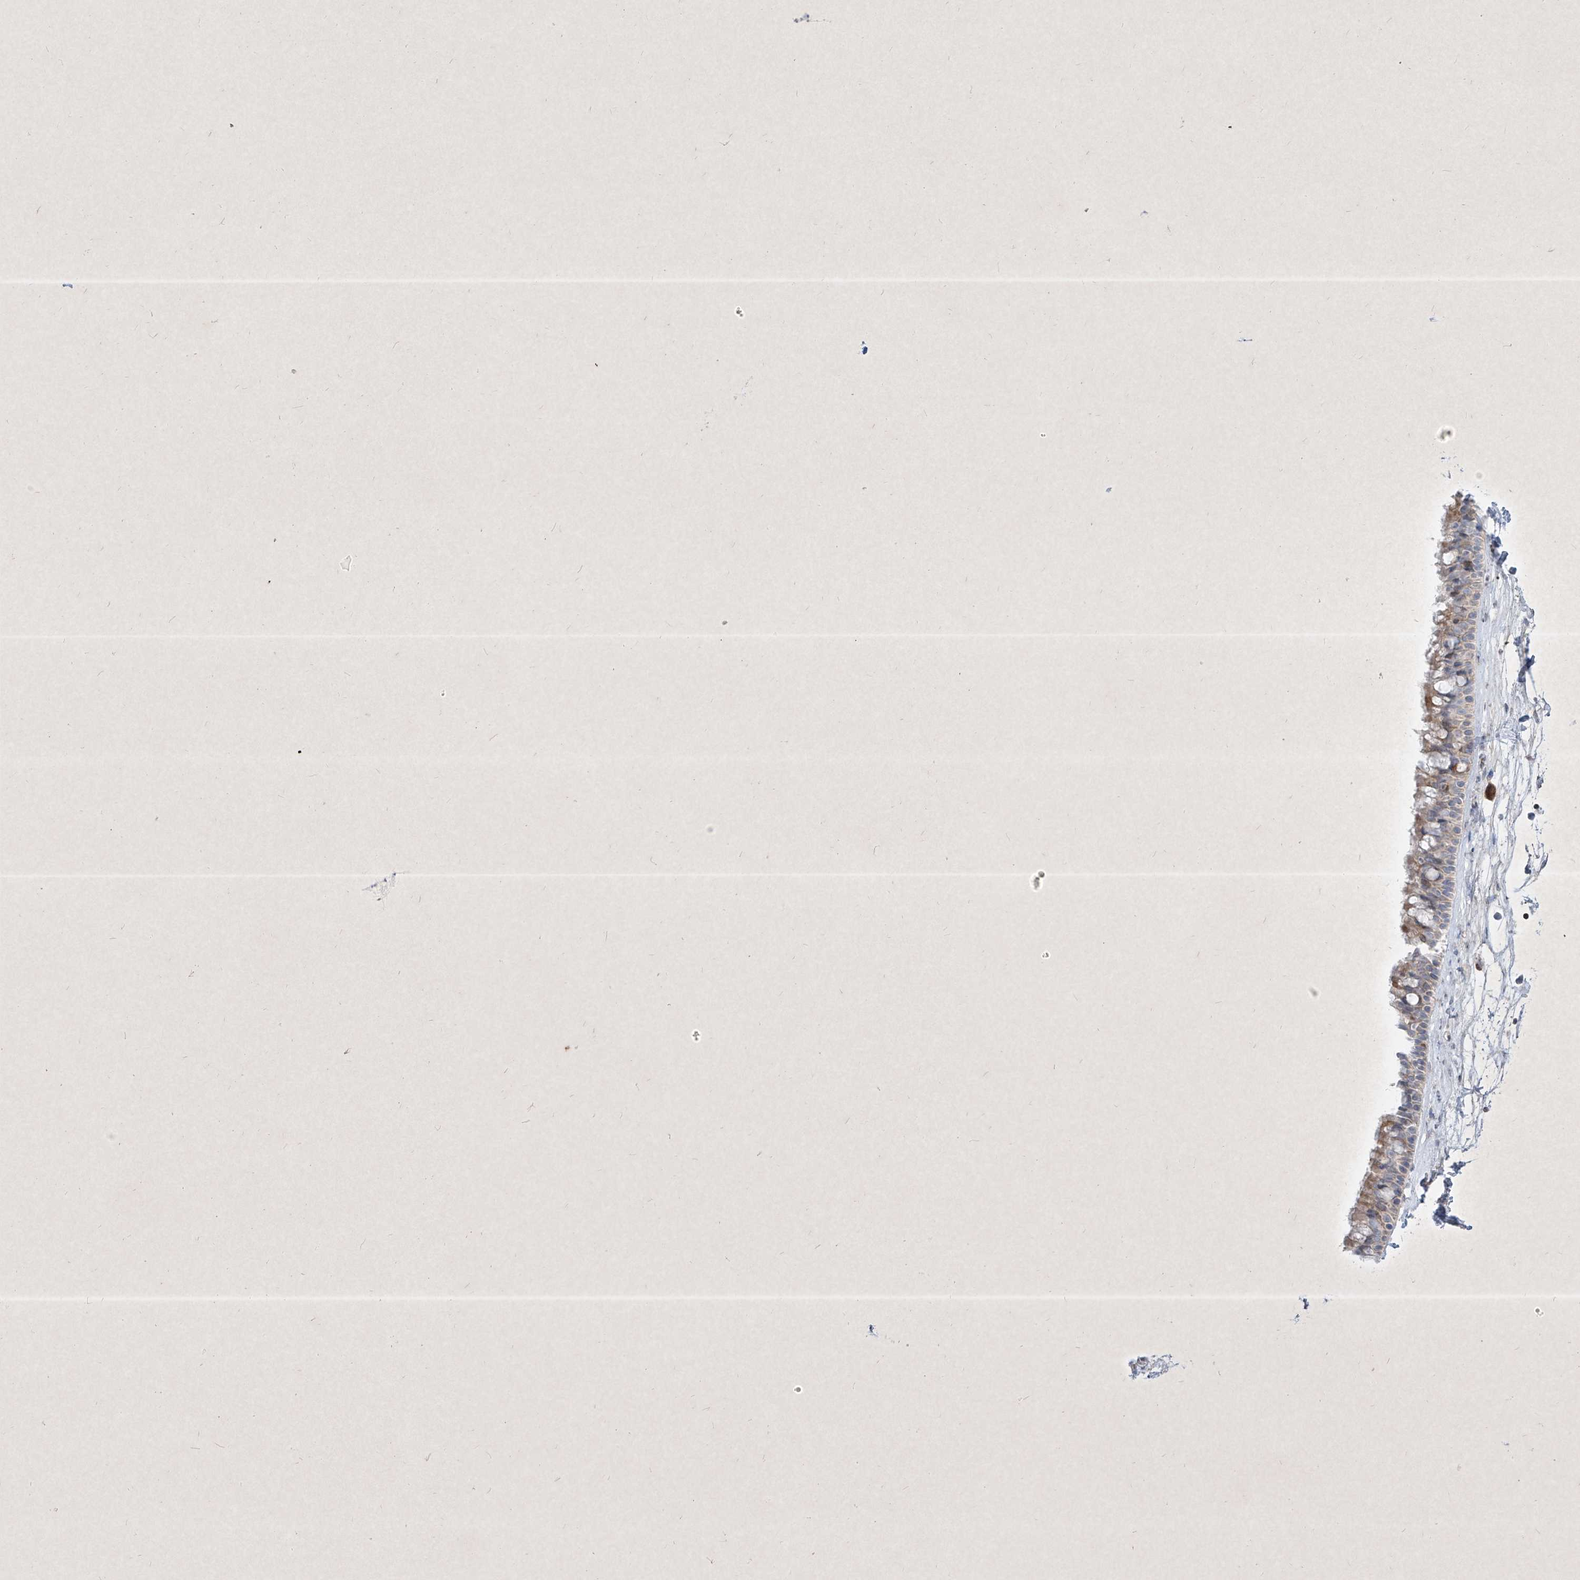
{"staining": {"intensity": "weak", "quantity": "25%-75%", "location": "cytoplasmic/membranous"}, "tissue": "nasopharynx", "cell_type": "Respiratory epithelial cells", "image_type": "normal", "snomed": [{"axis": "morphology", "description": "Normal tissue, NOS"}, {"axis": "topography", "description": "Nasopharynx"}], "caption": "A brown stain highlights weak cytoplasmic/membranous expression of a protein in respiratory epithelial cells of normal human nasopharynx. The staining is performed using DAB (3,3'-diaminobenzidine) brown chromogen to label protein expression. The nuclei are counter-stained blue using hematoxylin.", "gene": "PSMB10", "patient": {"sex": "male", "age": 64}}